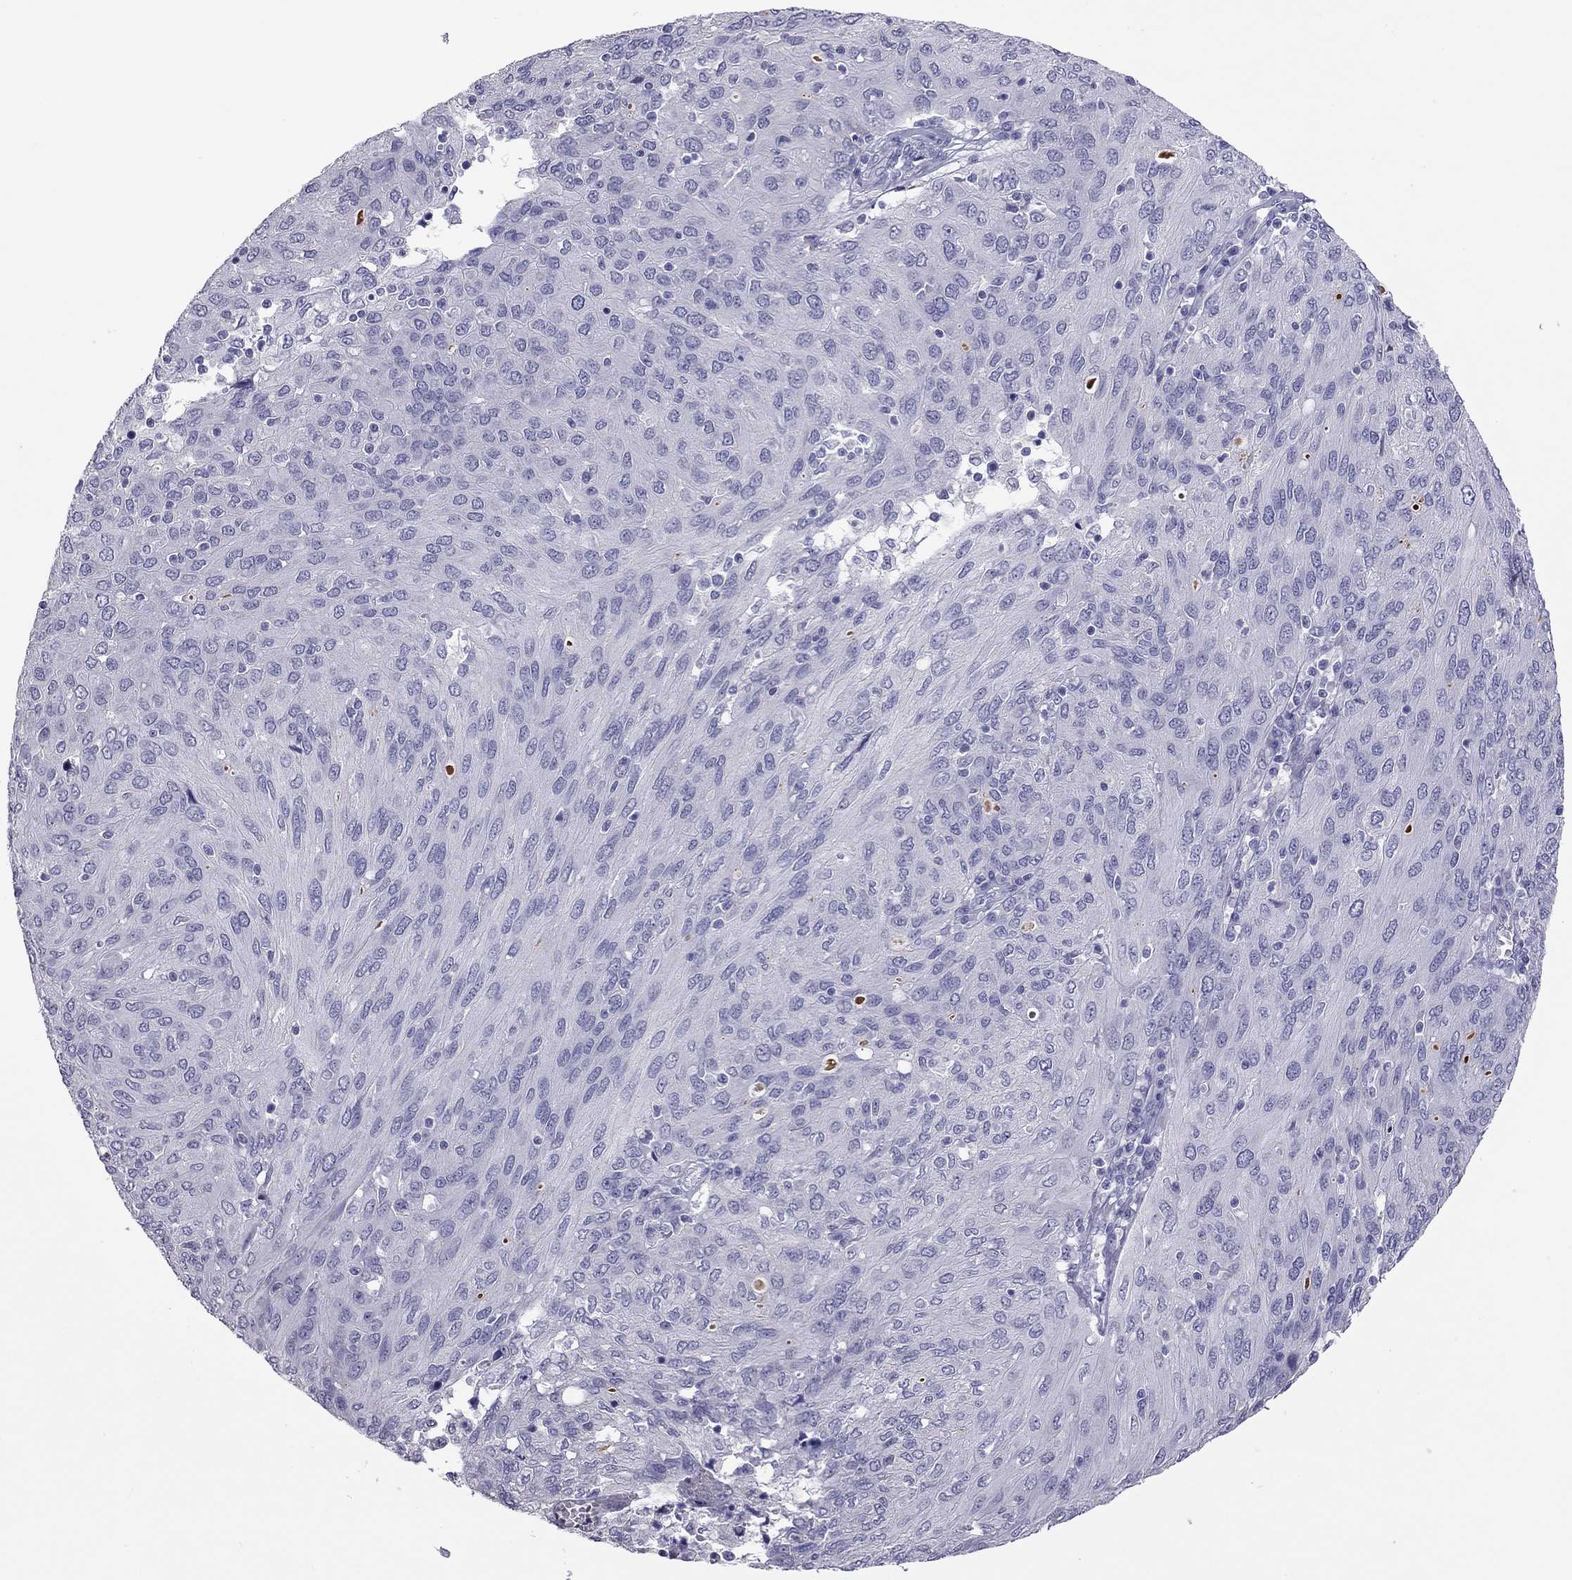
{"staining": {"intensity": "negative", "quantity": "none", "location": "none"}, "tissue": "ovarian cancer", "cell_type": "Tumor cells", "image_type": "cancer", "snomed": [{"axis": "morphology", "description": "Carcinoma, endometroid"}, {"axis": "topography", "description": "Ovary"}], "caption": "Immunohistochemical staining of ovarian cancer (endometroid carcinoma) exhibits no significant staining in tumor cells.", "gene": "PPP1R3A", "patient": {"sex": "female", "age": 50}}